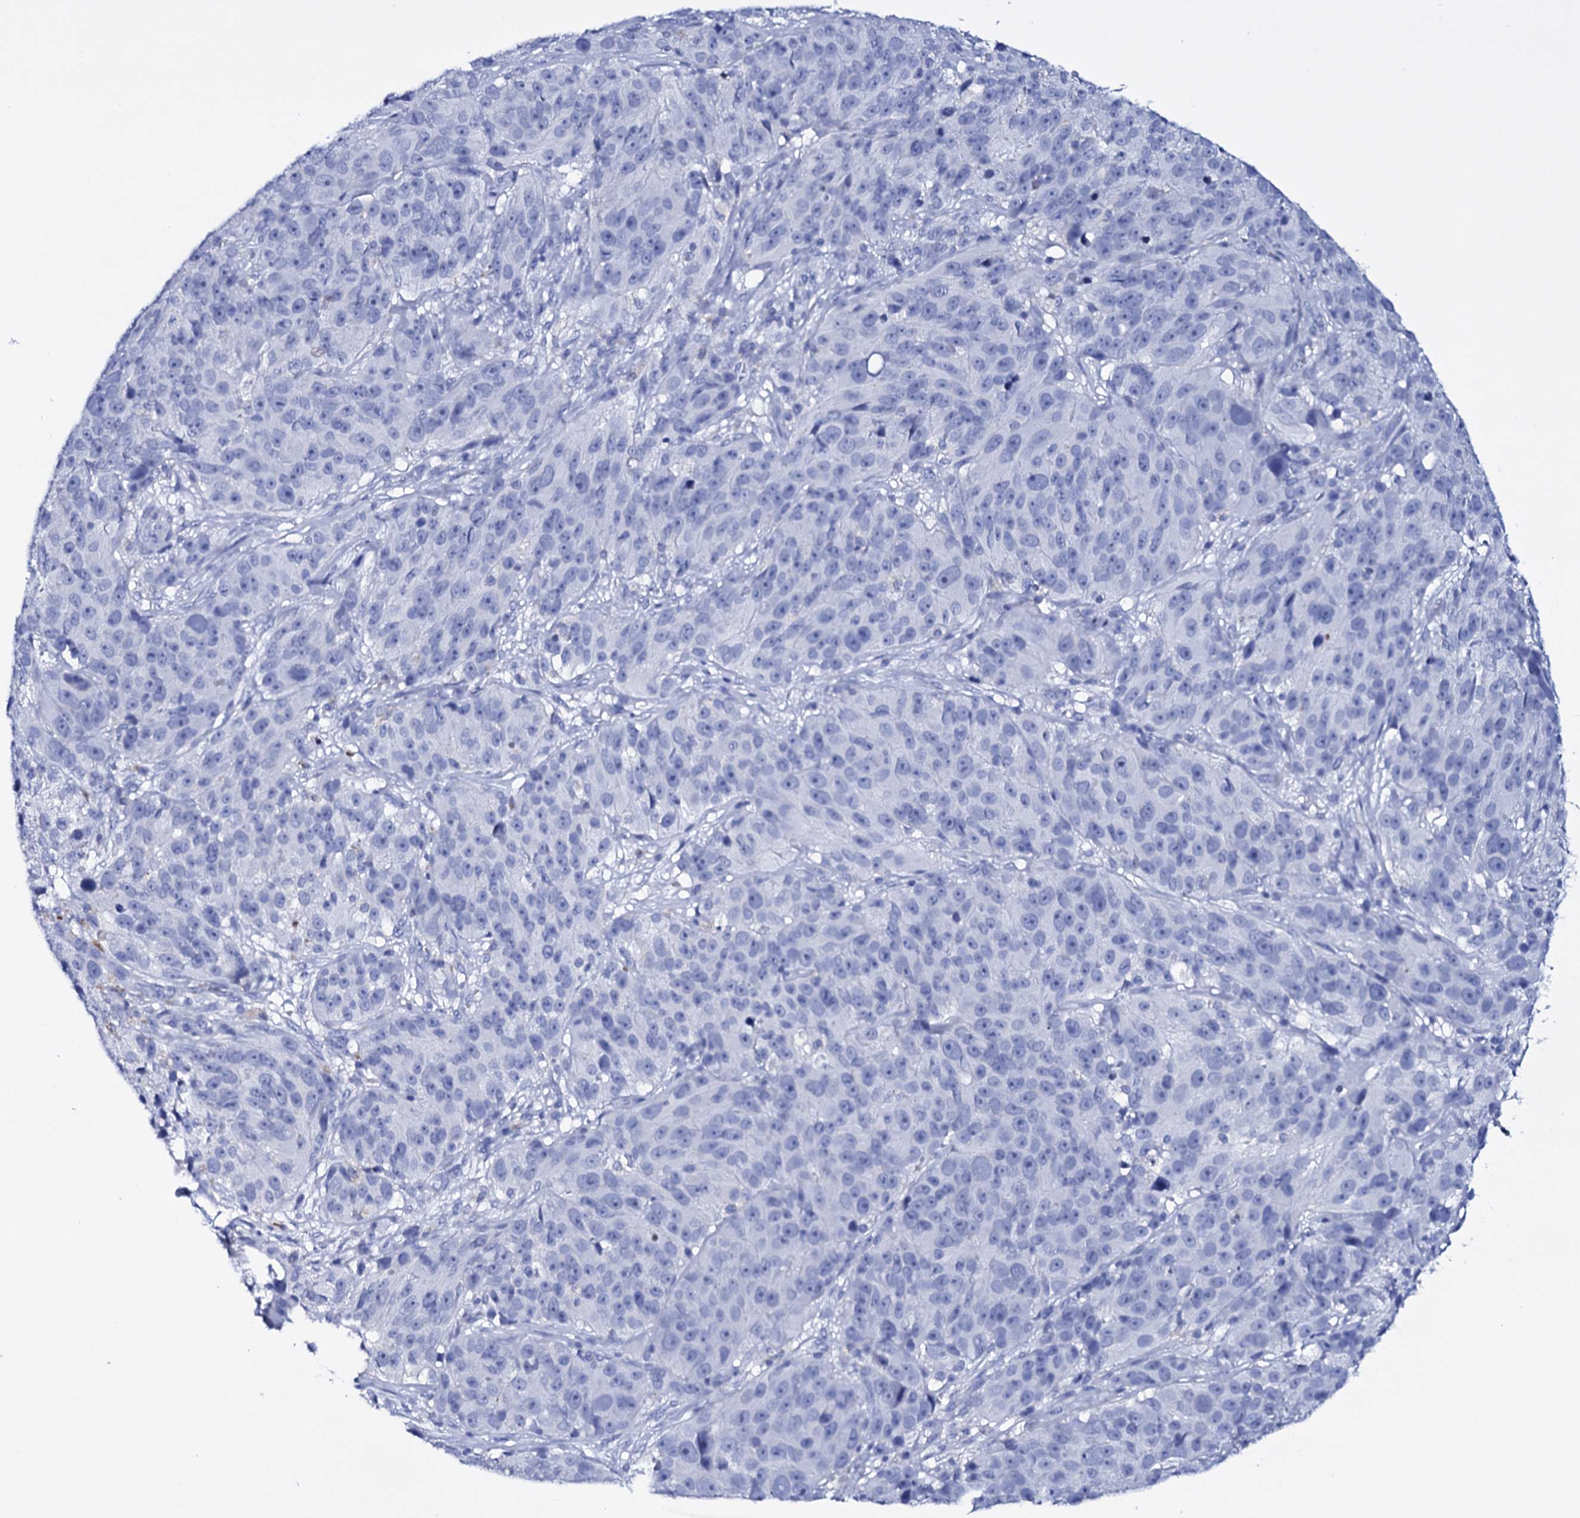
{"staining": {"intensity": "negative", "quantity": "none", "location": "none"}, "tissue": "melanoma", "cell_type": "Tumor cells", "image_type": "cancer", "snomed": [{"axis": "morphology", "description": "Malignant melanoma, NOS"}, {"axis": "topography", "description": "Skin"}], "caption": "Tumor cells are negative for protein expression in human malignant melanoma.", "gene": "ITPRID2", "patient": {"sex": "male", "age": 84}}